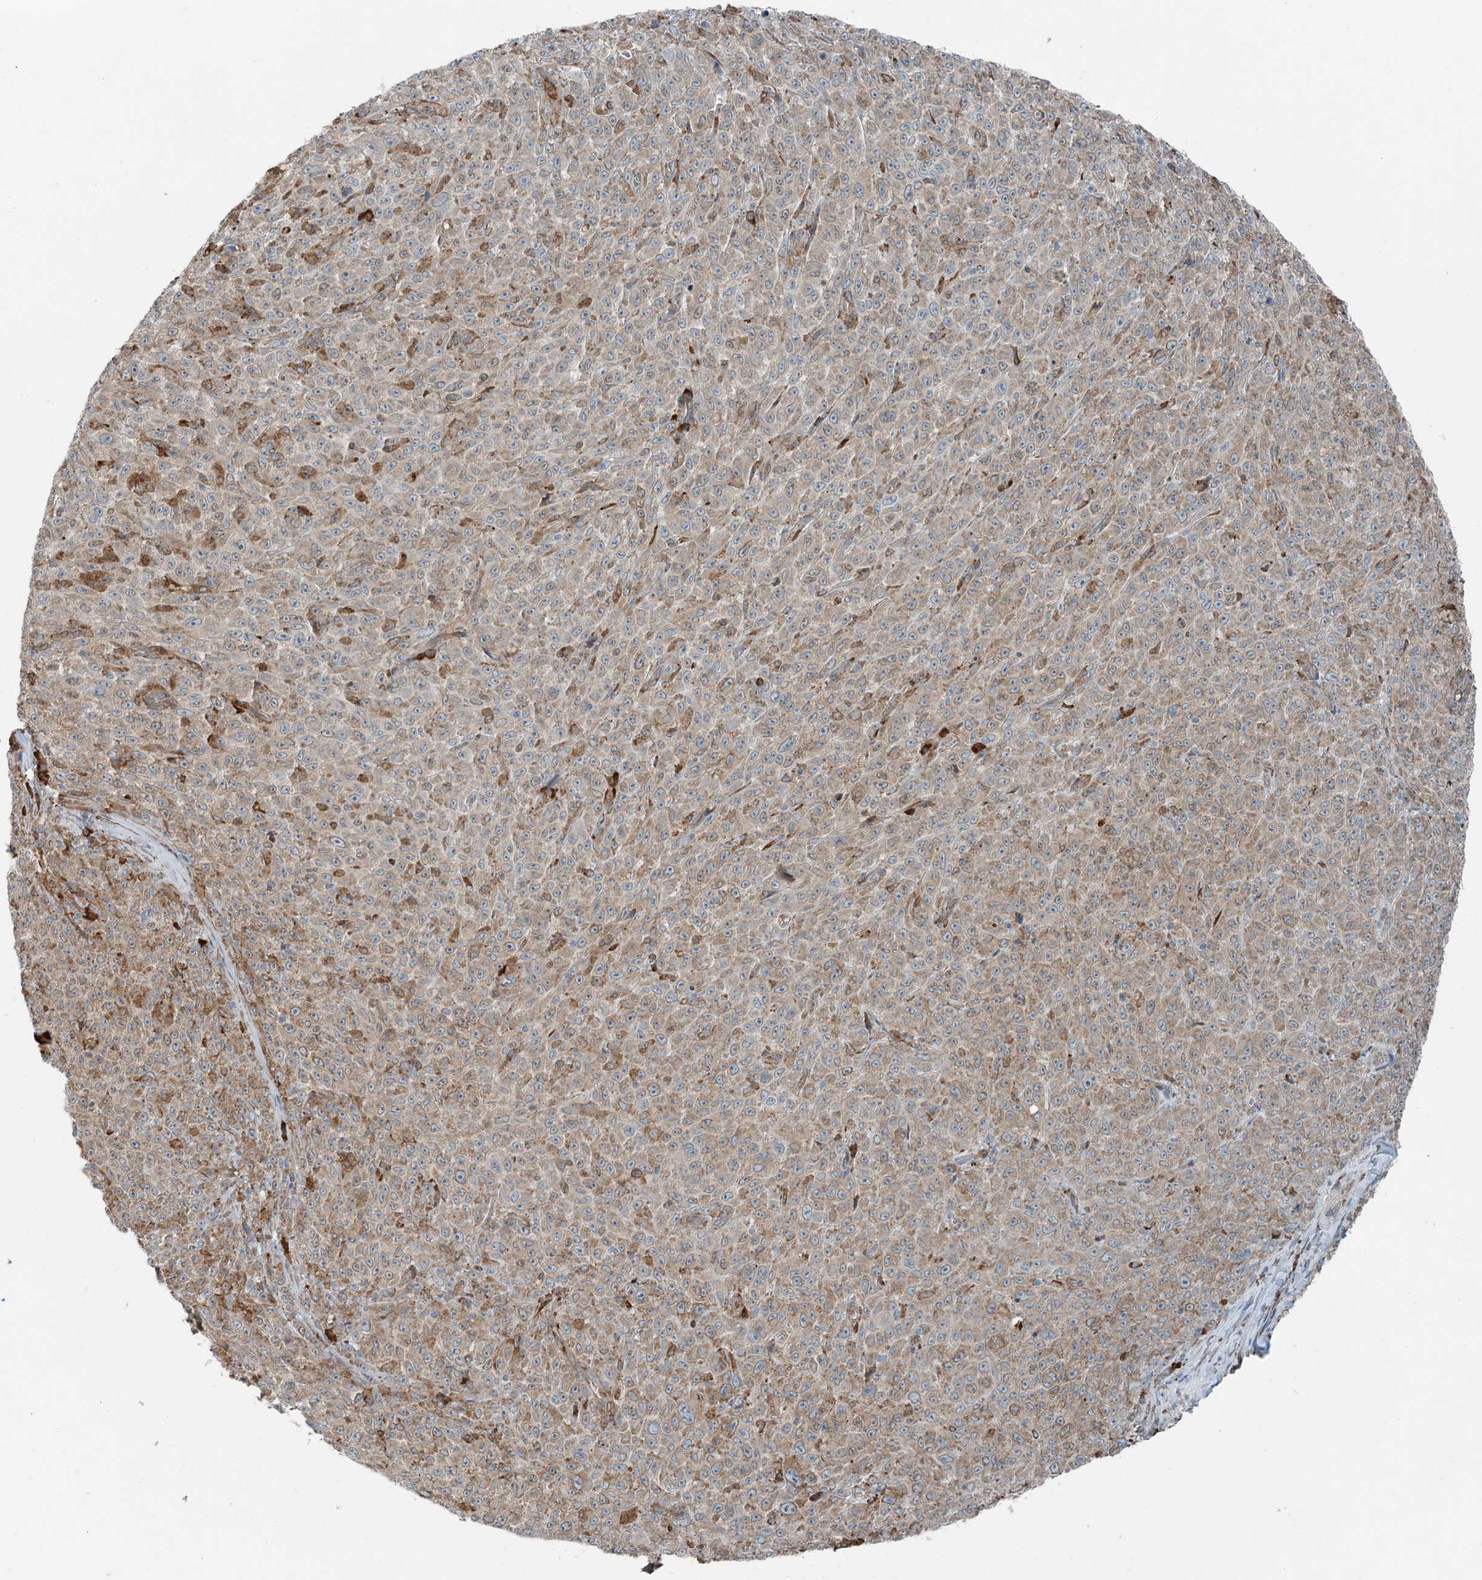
{"staining": {"intensity": "weak", "quantity": ">75%", "location": "cytoplasmic/membranous"}, "tissue": "melanoma", "cell_type": "Tumor cells", "image_type": "cancer", "snomed": [{"axis": "morphology", "description": "Malignant melanoma, NOS"}, {"axis": "topography", "description": "Skin"}], "caption": "Human melanoma stained with a brown dye reveals weak cytoplasmic/membranous positive expression in approximately >75% of tumor cells.", "gene": "CERKL", "patient": {"sex": "female", "age": 82}}